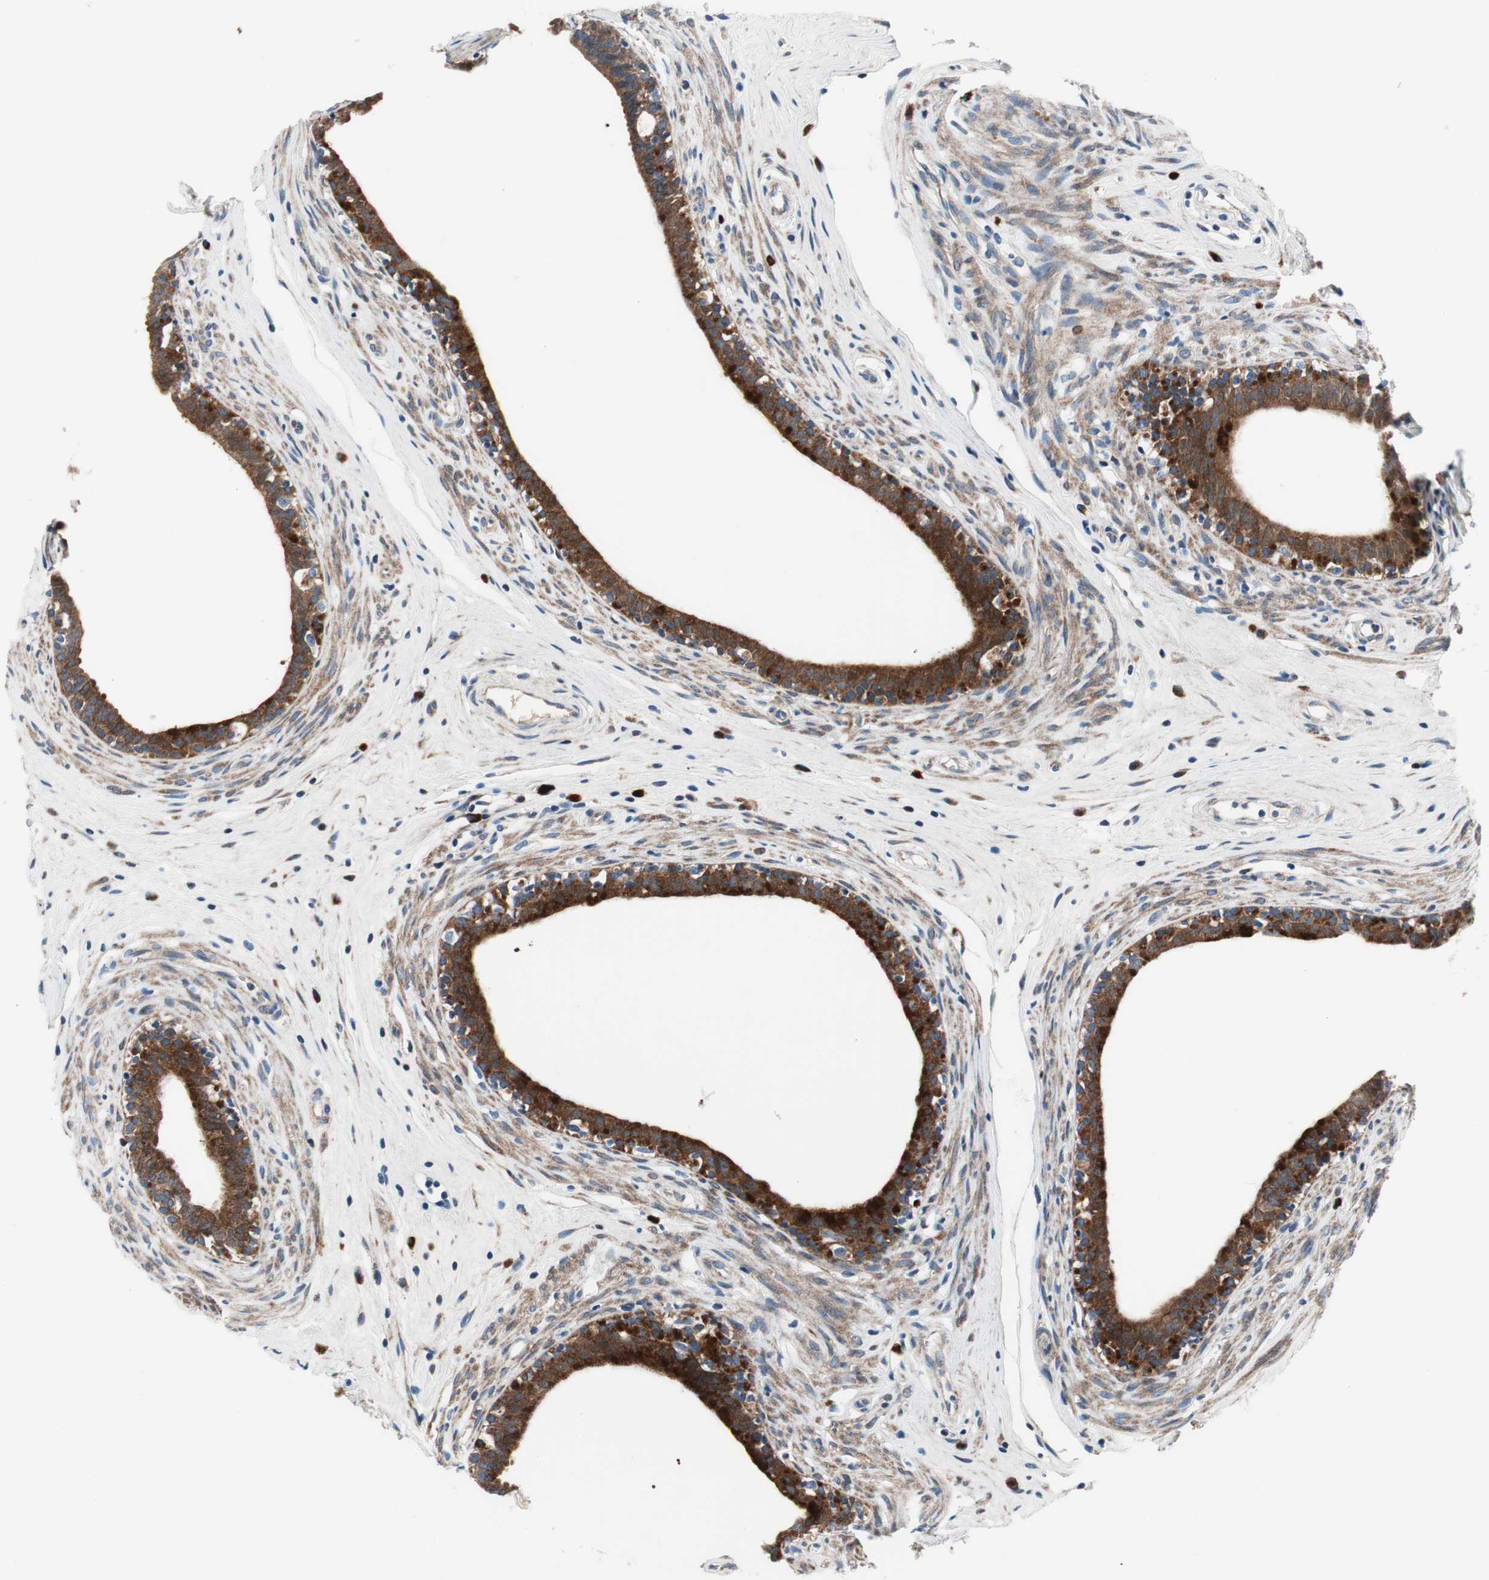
{"staining": {"intensity": "strong", "quantity": "25%-75%", "location": "cytoplasmic/membranous"}, "tissue": "epididymis", "cell_type": "Glandular cells", "image_type": "normal", "snomed": [{"axis": "morphology", "description": "Normal tissue, NOS"}, {"axis": "morphology", "description": "Inflammation, NOS"}, {"axis": "topography", "description": "Epididymis"}], "caption": "A histopathology image of human epididymis stained for a protein demonstrates strong cytoplasmic/membranous brown staining in glandular cells.", "gene": "PRDX2", "patient": {"sex": "male", "age": 84}}